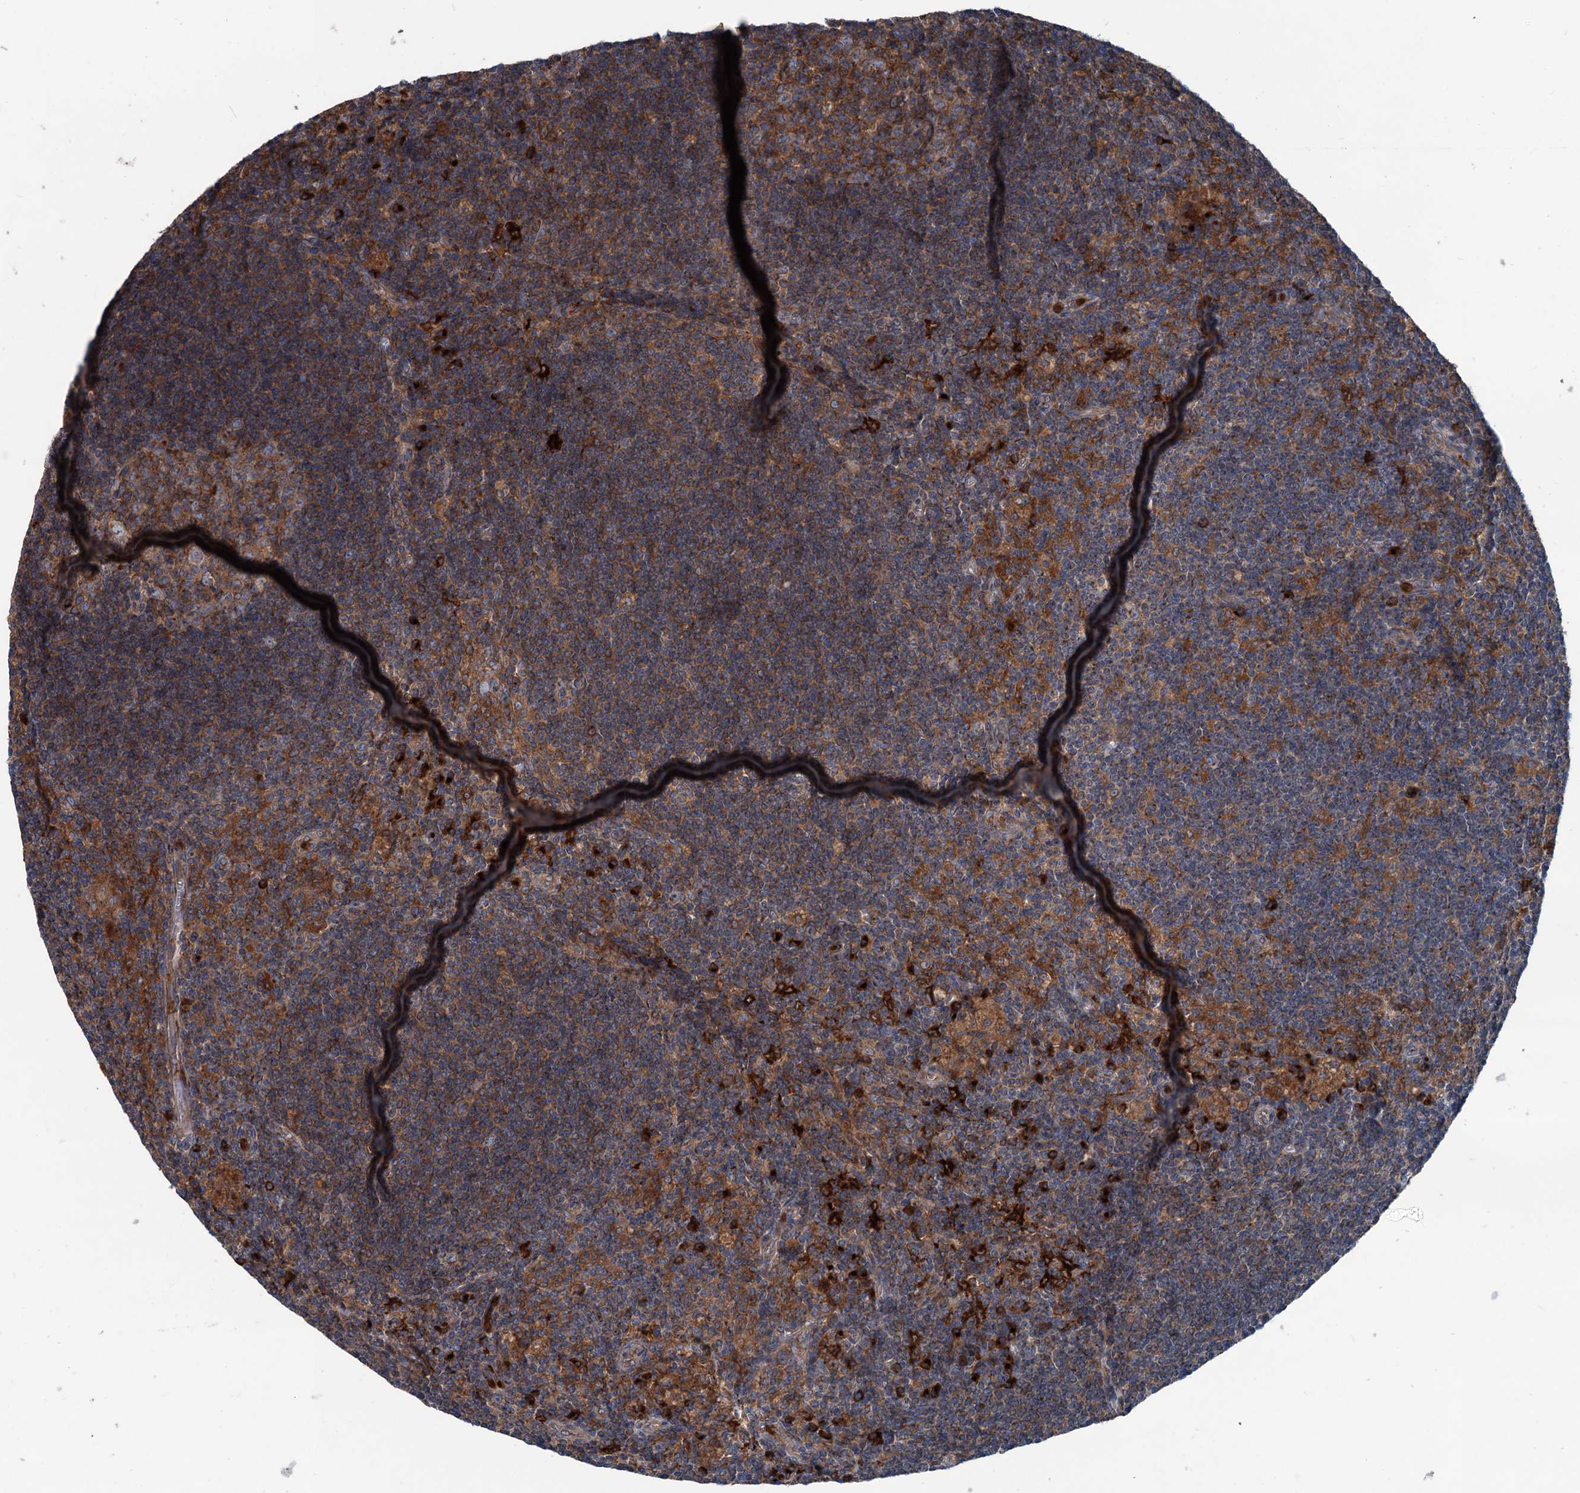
{"staining": {"intensity": "moderate", "quantity": ">75%", "location": "cytoplasmic/membranous"}, "tissue": "lymph node", "cell_type": "Germinal center cells", "image_type": "normal", "snomed": [{"axis": "morphology", "description": "Normal tissue, NOS"}, {"axis": "topography", "description": "Lymph node"}], "caption": "Immunohistochemistry staining of unremarkable lymph node, which exhibits medium levels of moderate cytoplasmic/membranous positivity in approximately >75% of germinal center cells indicating moderate cytoplasmic/membranous protein positivity. The staining was performed using DAB (brown) for protein detection and nuclei were counterstained in hematoxylin (blue).", "gene": "CALCOCO1", "patient": {"sex": "male", "age": 69}}